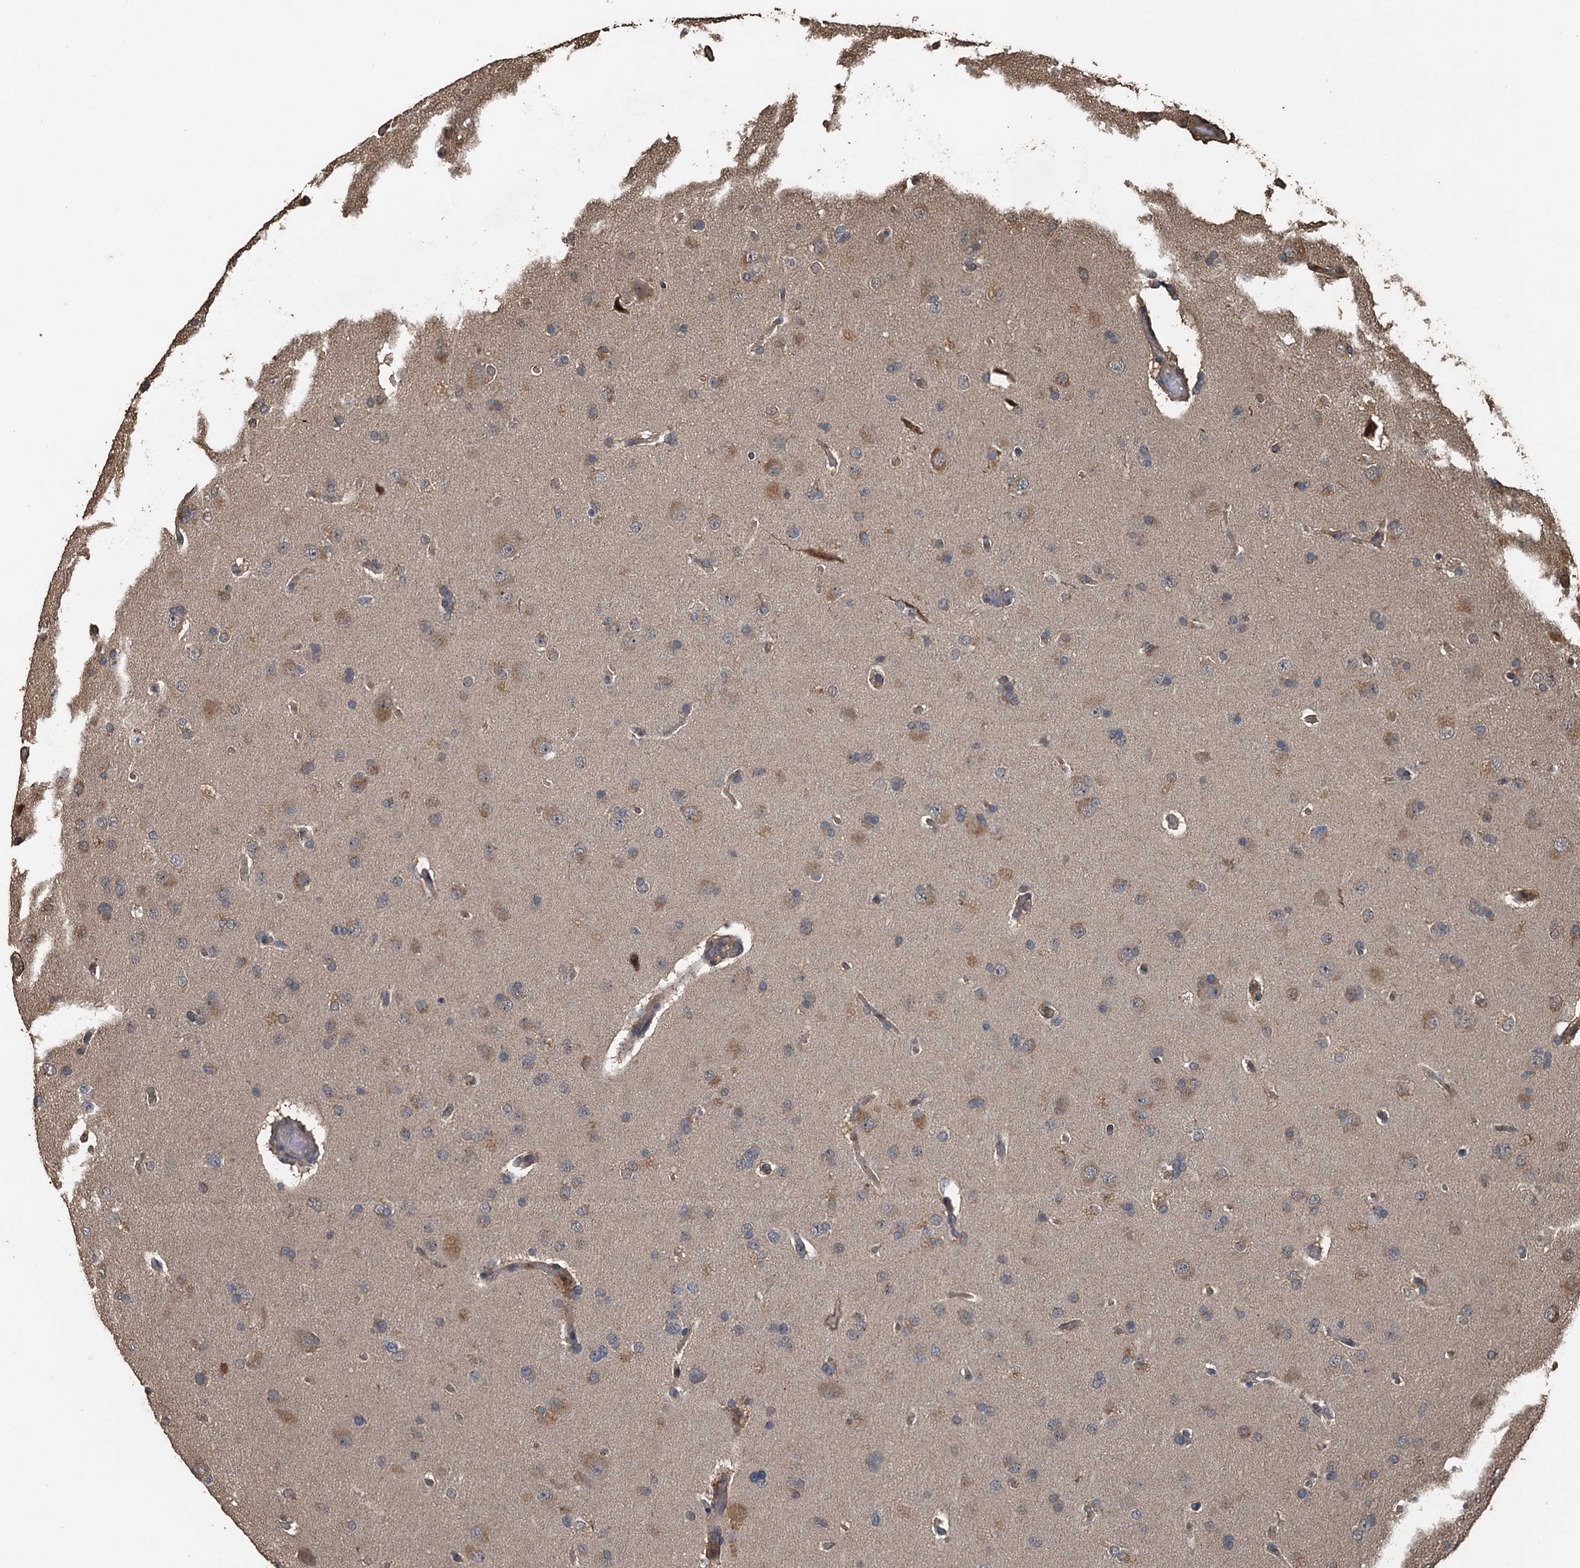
{"staining": {"intensity": "weak", "quantity": "<25%", "location": "cytoplasmic/membranous"}, "tissue": "glioma", "cell_type": "Tumor cells", "image_type": "cancer", "snomed": [{"axis": "morphology", "description": "Glioma, malignant, High grade"}, {"axis": "topography", "description": "Brain"}], "caption": "Tumor cells are negative for protein expression in human glioma.", "gene": "PIGN", "patient": {"sex": "male", "age": 72}}